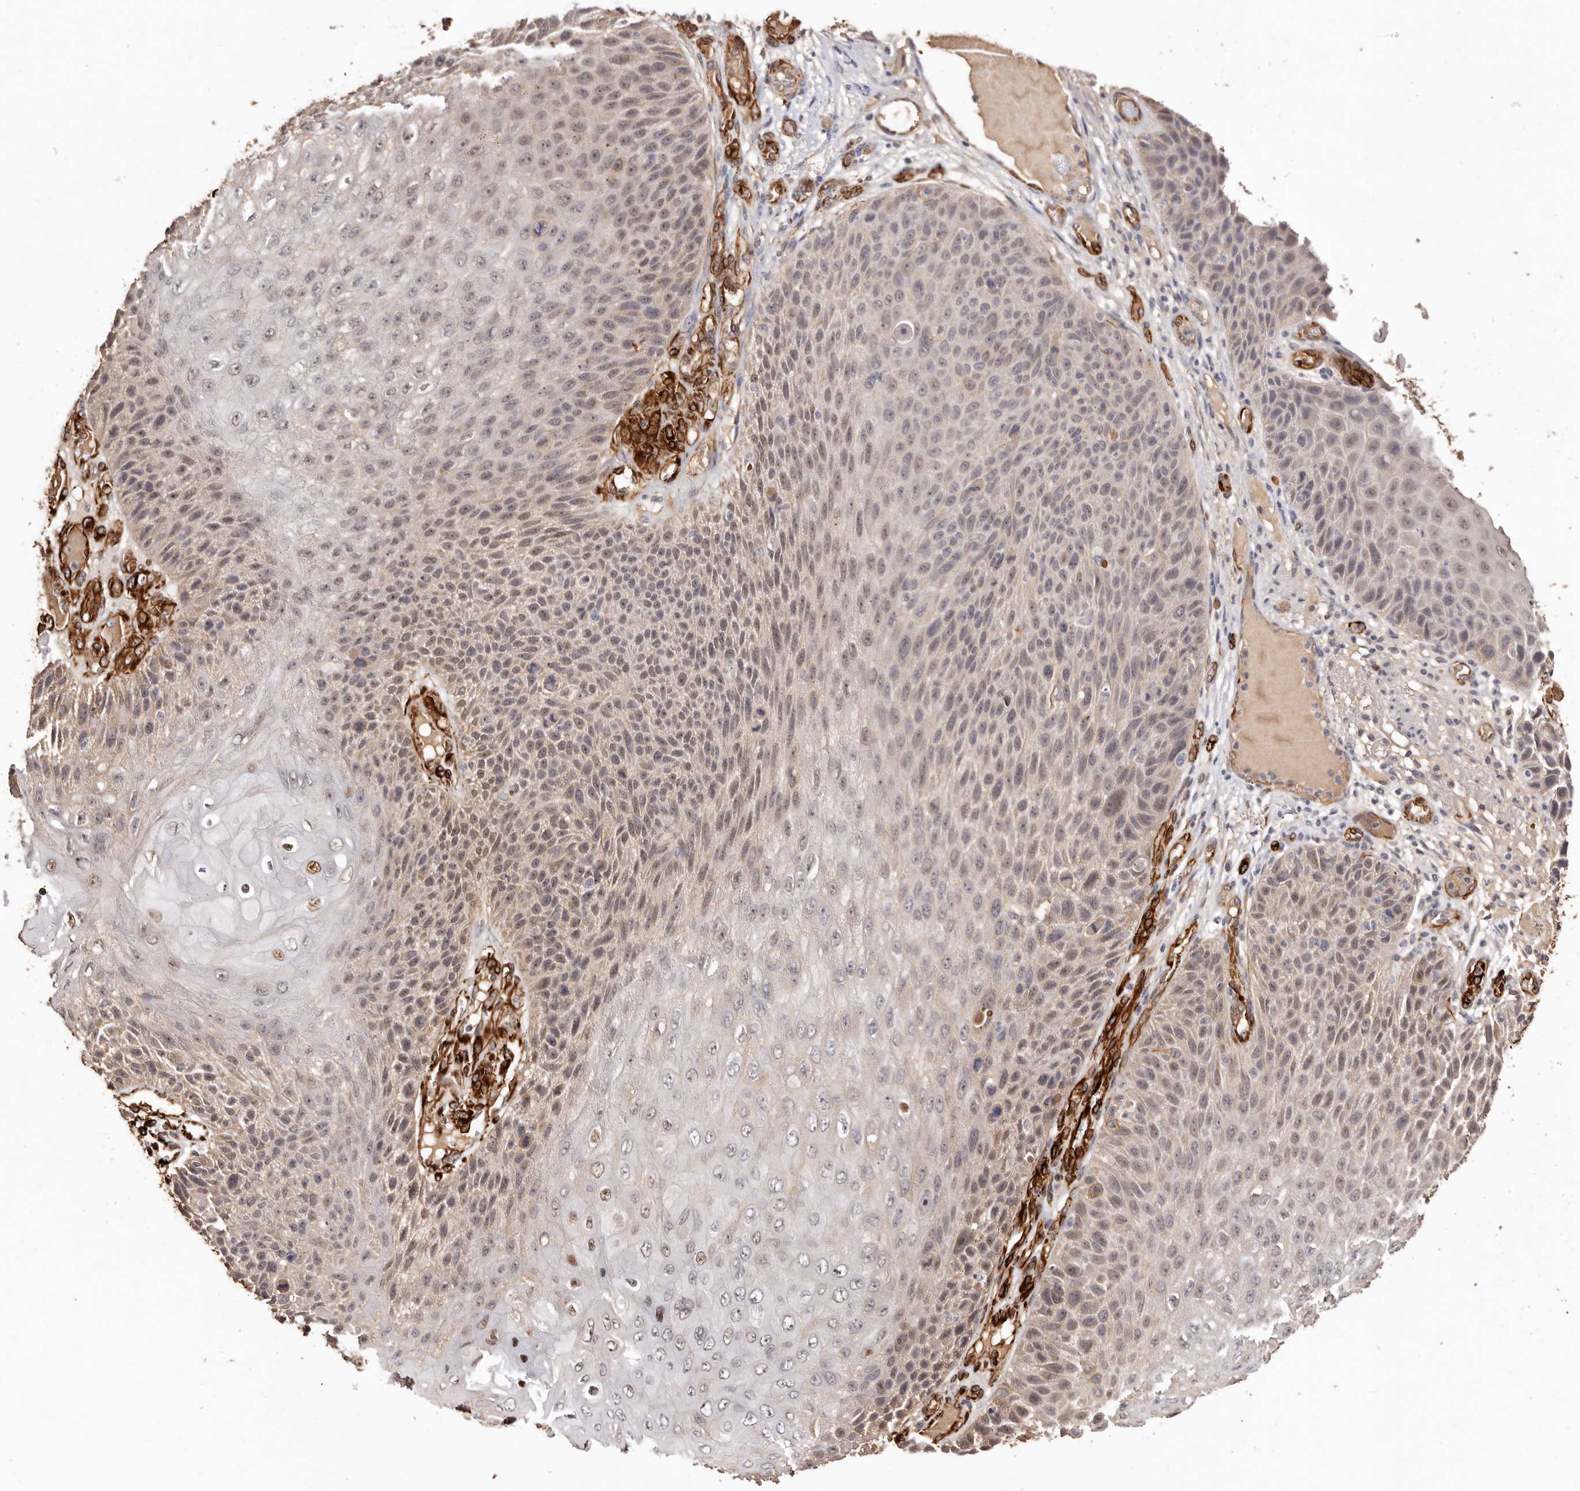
{"staining": {"intensity": "weak", "quantity": ">75%", "location": "cytoplasmic/membranous,nuclear"}, "tissue": "skin cancer", "cell_type": "Tumor cells", "image_type": "cancer", "snomed": [{"axis": "morphology", "description": "Squamous cell carcinoma, NOS"}, {"axis": "topography", "description": "Skin"}], "caption": "Squamous cell carcinoma (skin) stained with DAB immunohistochemistry (IHC) demonstrates low levels of weak cytoplasmic/membranous and nuclear positivity in about >75% of tumor cells. (DAB = brown stain, brightfield microscopy at high magnification).", "gene": "ZNF557", "patient": {"sex": "female", "age": 88}}